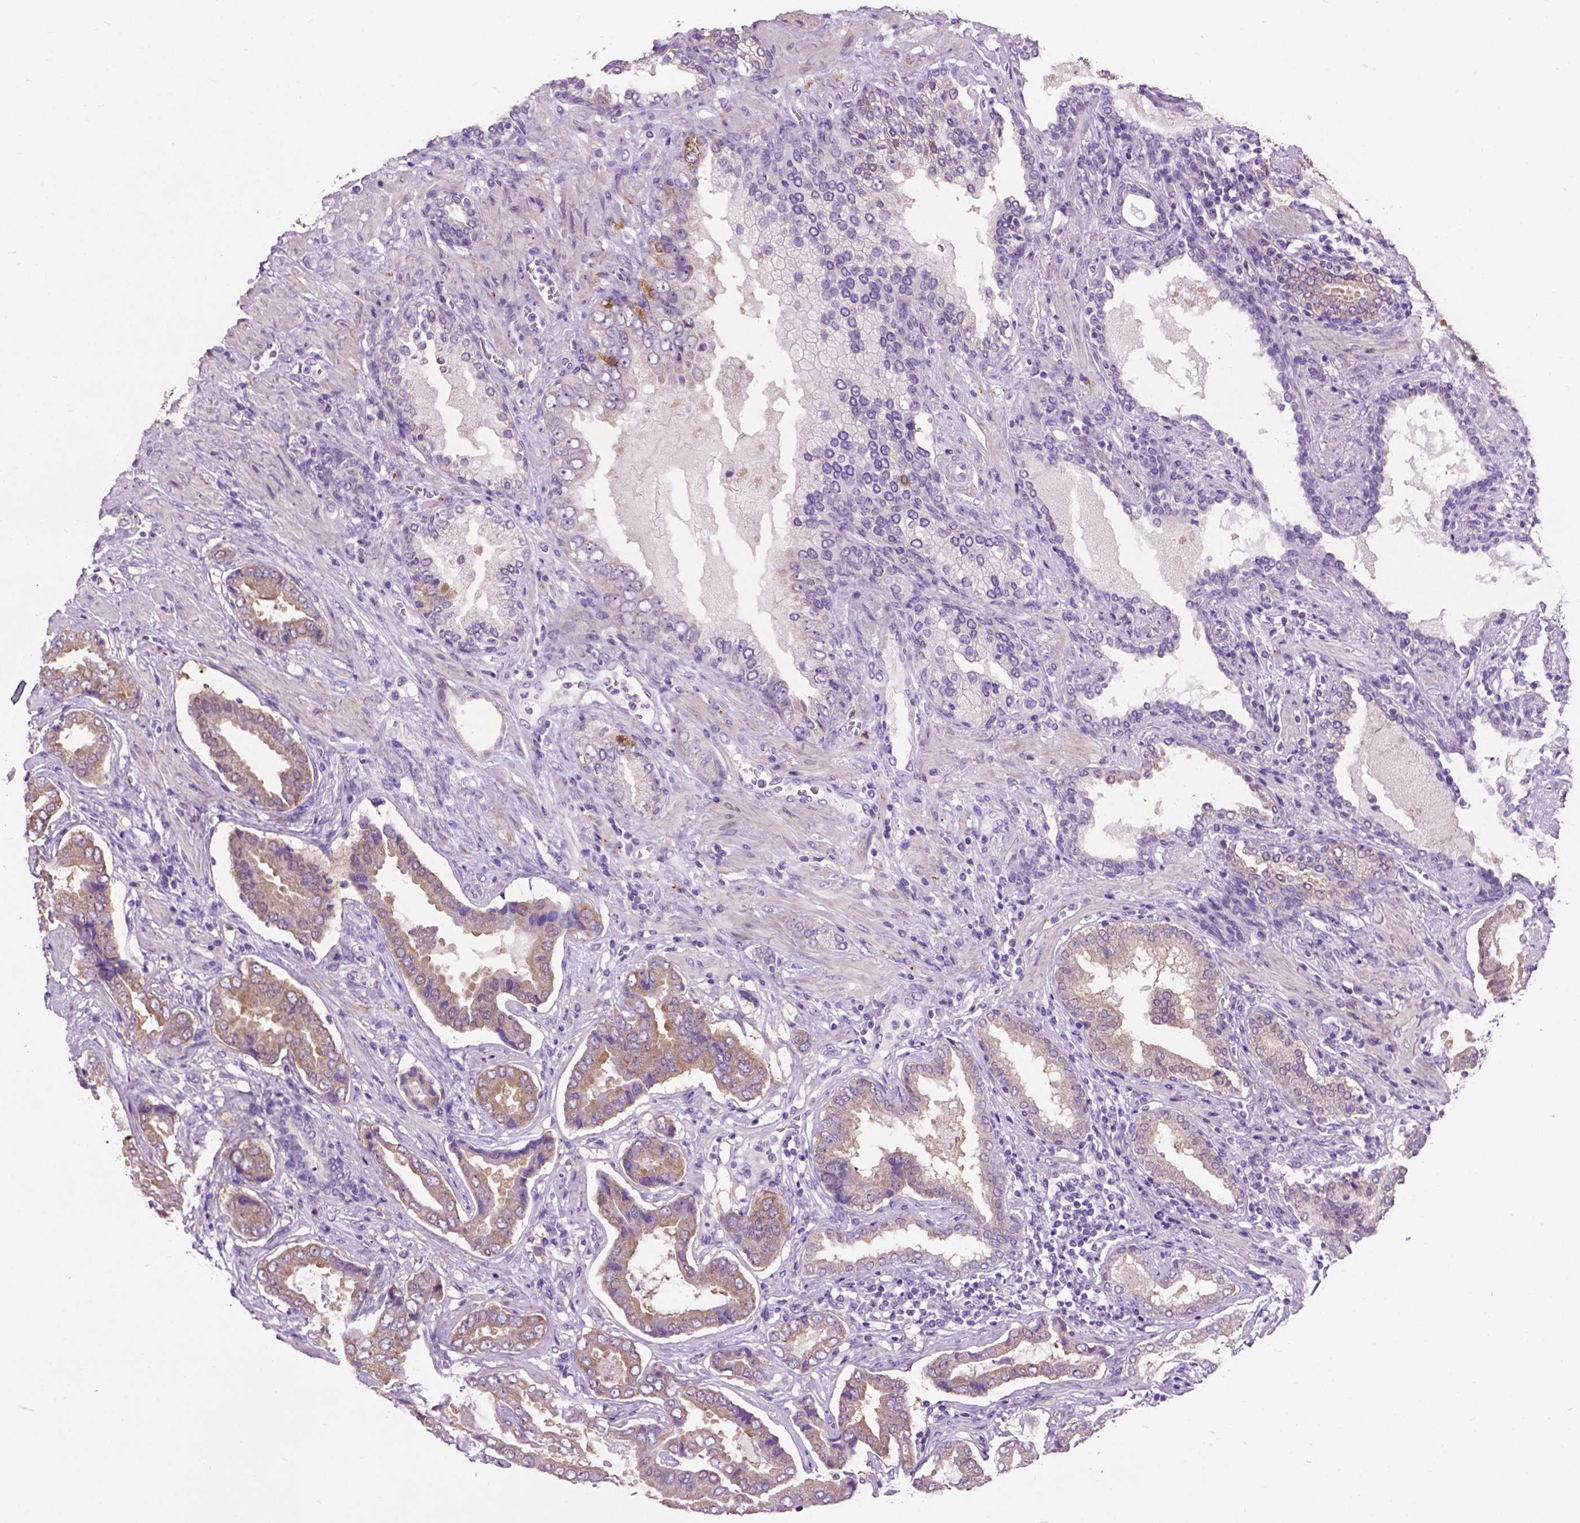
{"staining": {"intensity": "moderate", "quantity": ">75%", "location": "cytoplasmic/membranous"}, "tissue": "prostate cancer", "cell_type": "Tumor cells", "image_type": "cancer", "snomed": [{"axis": "morphology", "description": "Adenocarcinoma, NOS"}, {"axis": "topography", "description": "Prostate"}], "caption": "Adenocarcinoma (prostate) stained for a protein exhibits moderate cytoplasmic/membranous positivity in tumor cells. The staining was performed using DAB (3,3'-diaminobenzidine), with brown indicating positive protein expression. Nuclei are stained blue with hematoxylin.", "gene": "MAPT", "patient": {"sex": "male", "age": 64}}